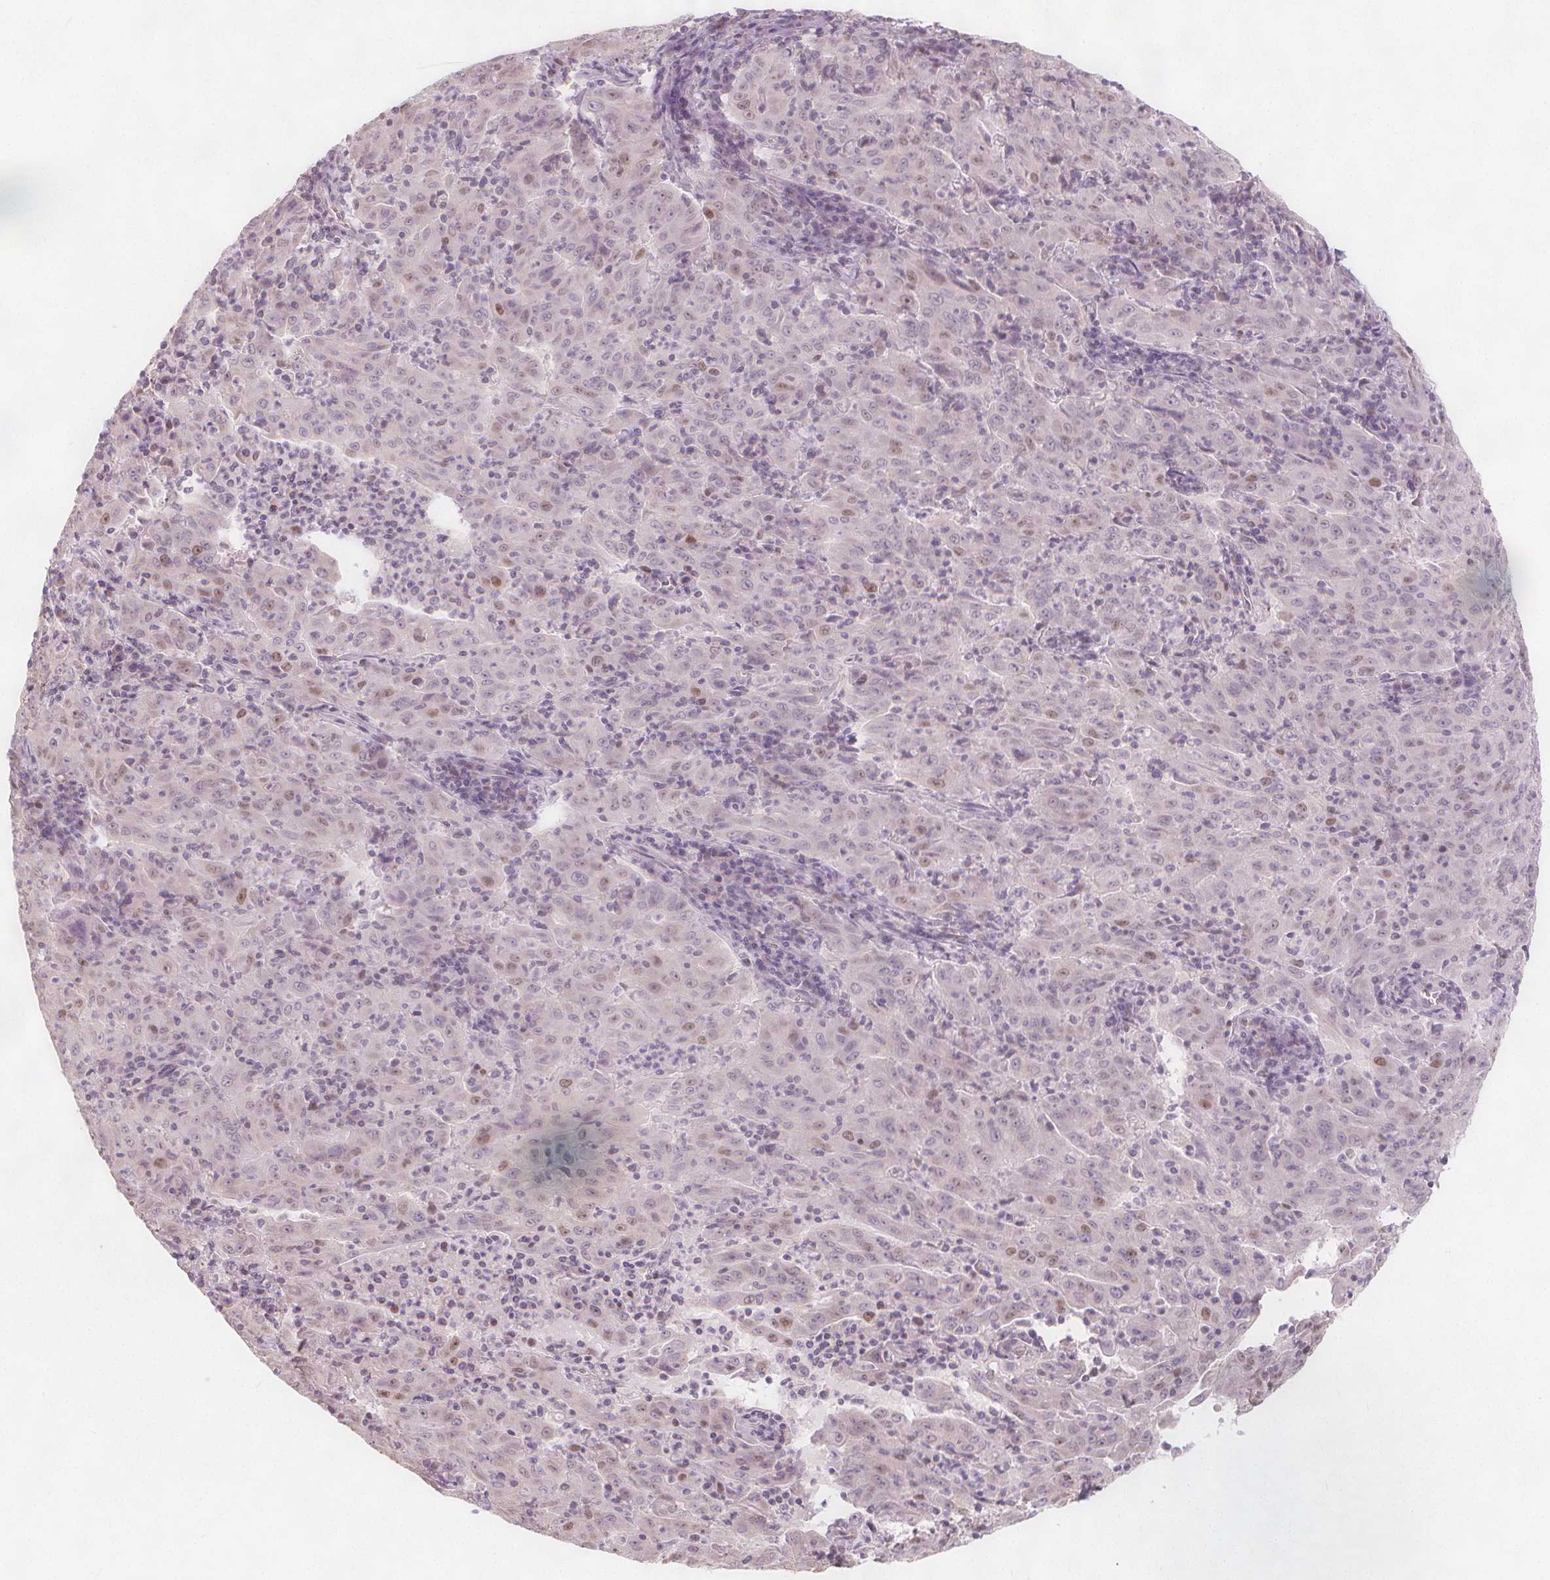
{"staining": {"intensity": "weak", "quantity": "<25%", "location": "nuclear"}, "tissue": "pancreatic cancer", "cell_type": "Tumor cells", "image_type": "cancer", "snomed": [{"axis": "morphology", "description": "Adenocarcinoma, NOS"}, {"axis": "topography", "description": "Pancreas"}], "caption": "There is no significant expression in tumor cells of pancreatic adenocarcinoma. (Brightfield microscopy of DAB (3,3'-diaminobenzidine) immunohistochemistry (IHC) at high magnification).", "gene": "TIPIN", "patient": {"sex": "male", "age": 63}}